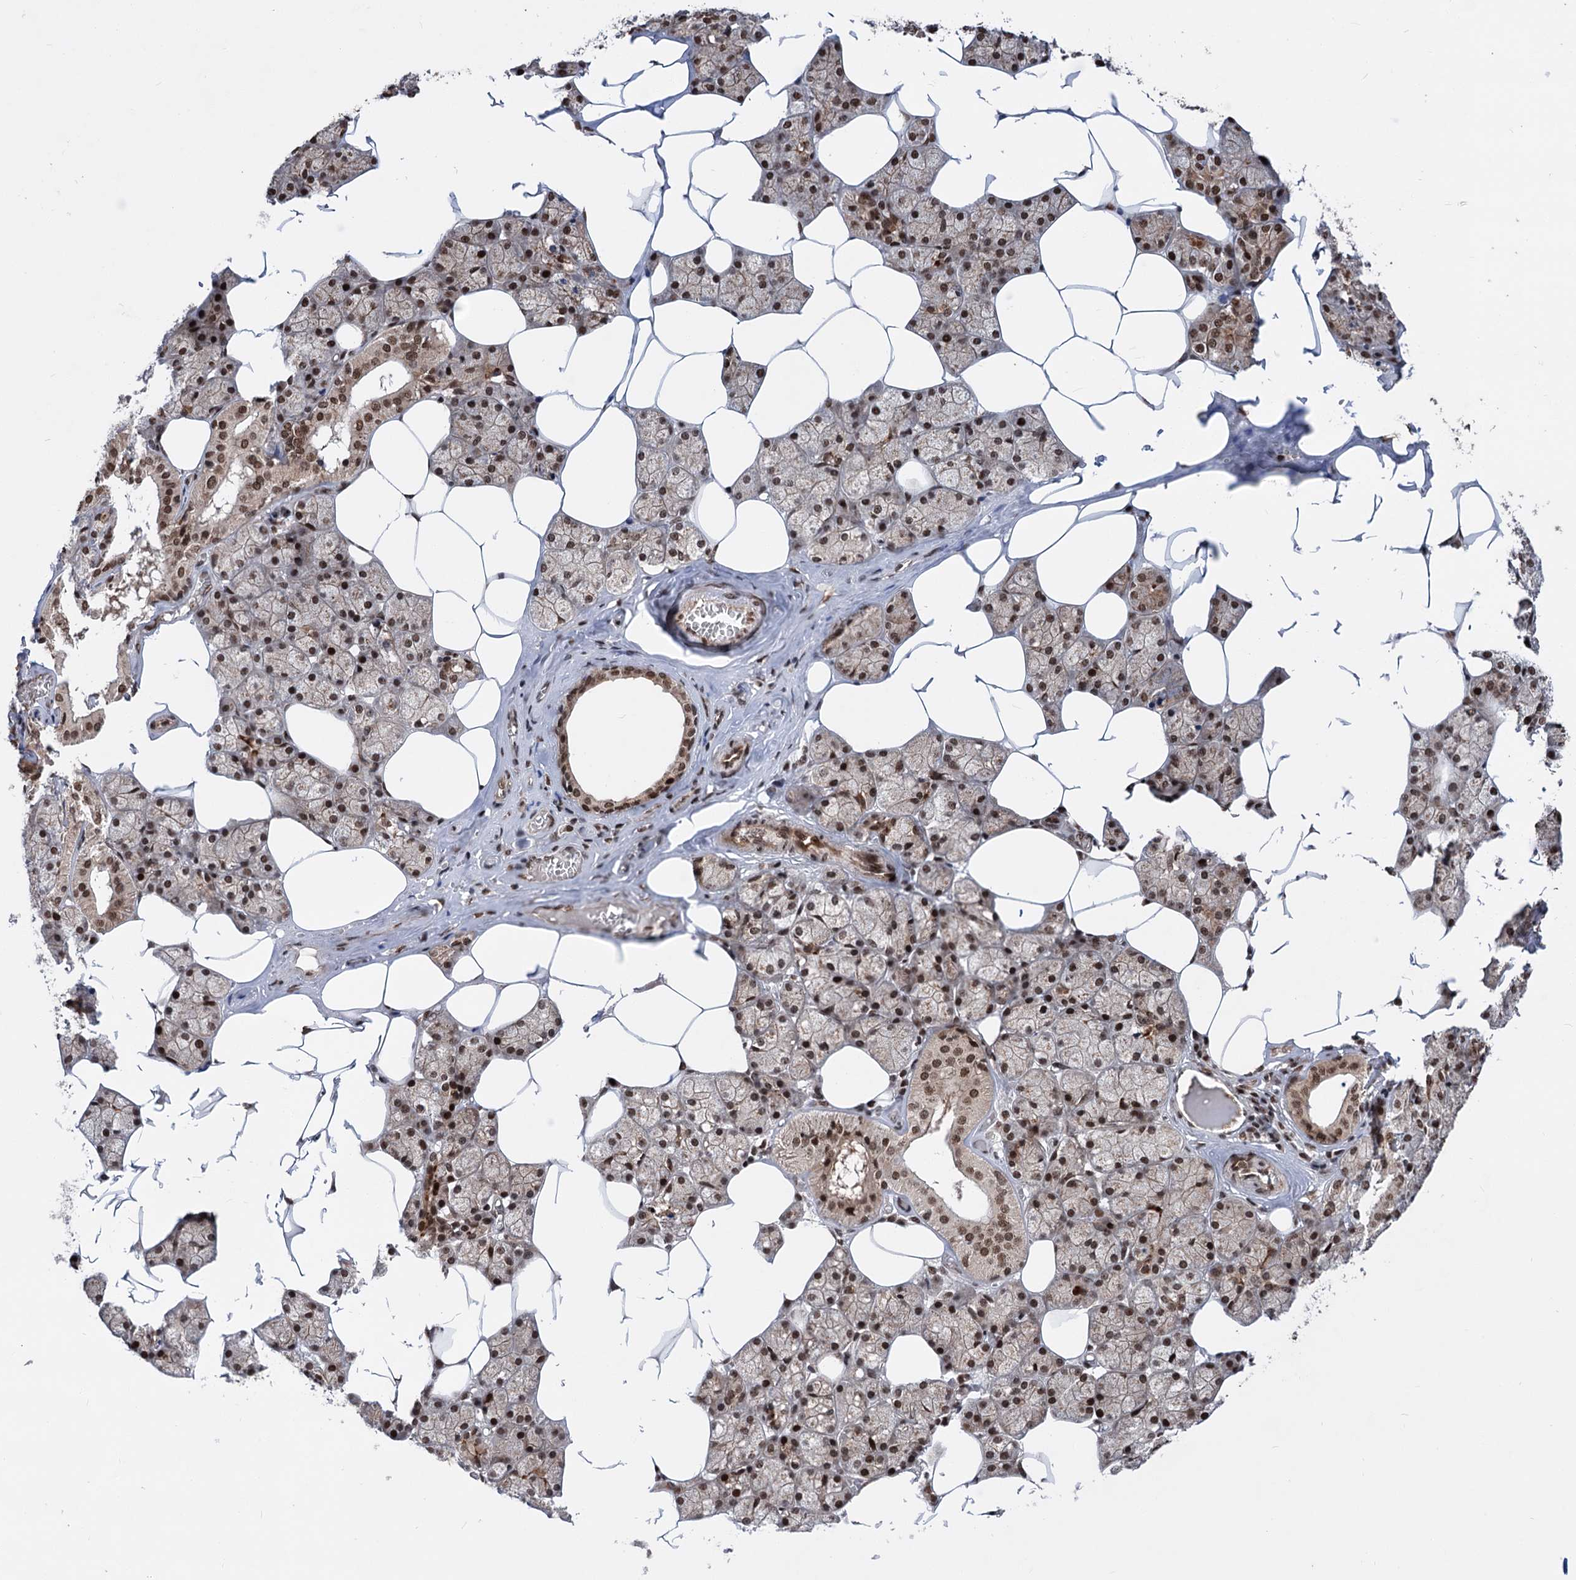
{"staining": {"intensity": "moderate", "quantity": ">75%", "location": "cytoplasmic/membranous,nuclear"}, "tissue": "salivary gland", "cell_type": "Glandular cells", "image_type": "normal", "snomed": [{"axis": "morphology", "description": "Normal tissue, NOS"}, {"axis": "topography", "description": "Salivary gland"}], "caption": "Immunohistochemical staining of unremarkable human salivary gland shows moderate cytoplasmic/membranous,nuclear protein expression in approximately >75% of glandular cells. (DAB IHC, brown staining for protein, blue staining for nuclei).", "gene": "MAML1", "patient": {"sex": "male", "age": 62}}